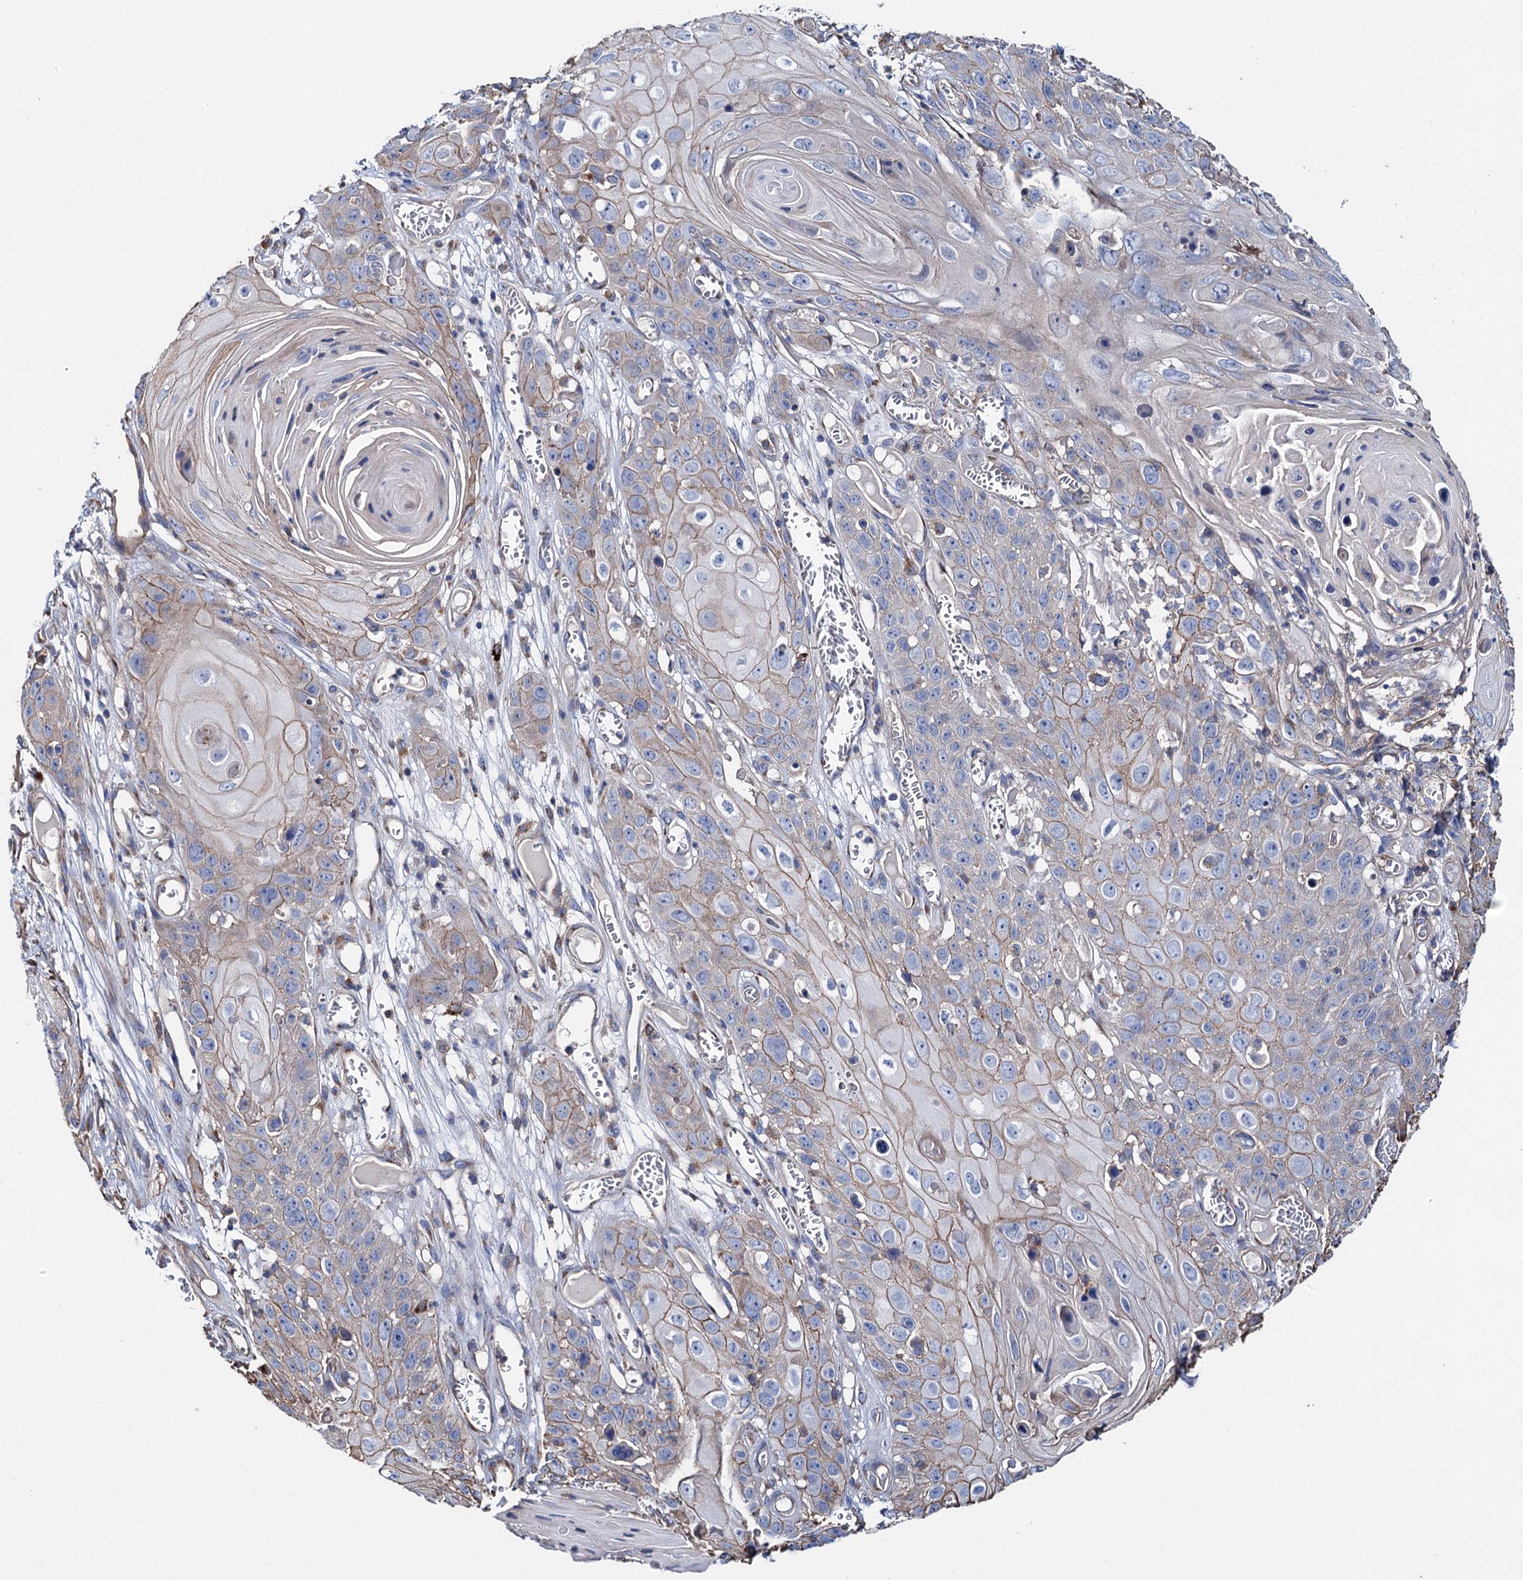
{"staining": {"intensity": "weak", "quantity": ">75%", "location": "cytoplasmic/membranous"}, "tissue": "skin cancer", "cell_type": "Tumor cells", "image_type": "cancer", "snomed": [{"axis": "morphology", "description": "Squamous cell carcinoma, NOS"}, {"axis": "topography", "description": "Skin"}], "caption": "Immunohistochemical staining of human skin cancer demonstrates low levels of weak cytoplasmic/membranous expression in about >75% of tumor cells. (IHC, brightfield microscopy, high magnification).", "gene": "SCPEP1", "patient": {"sex": "male", "age": 55}}